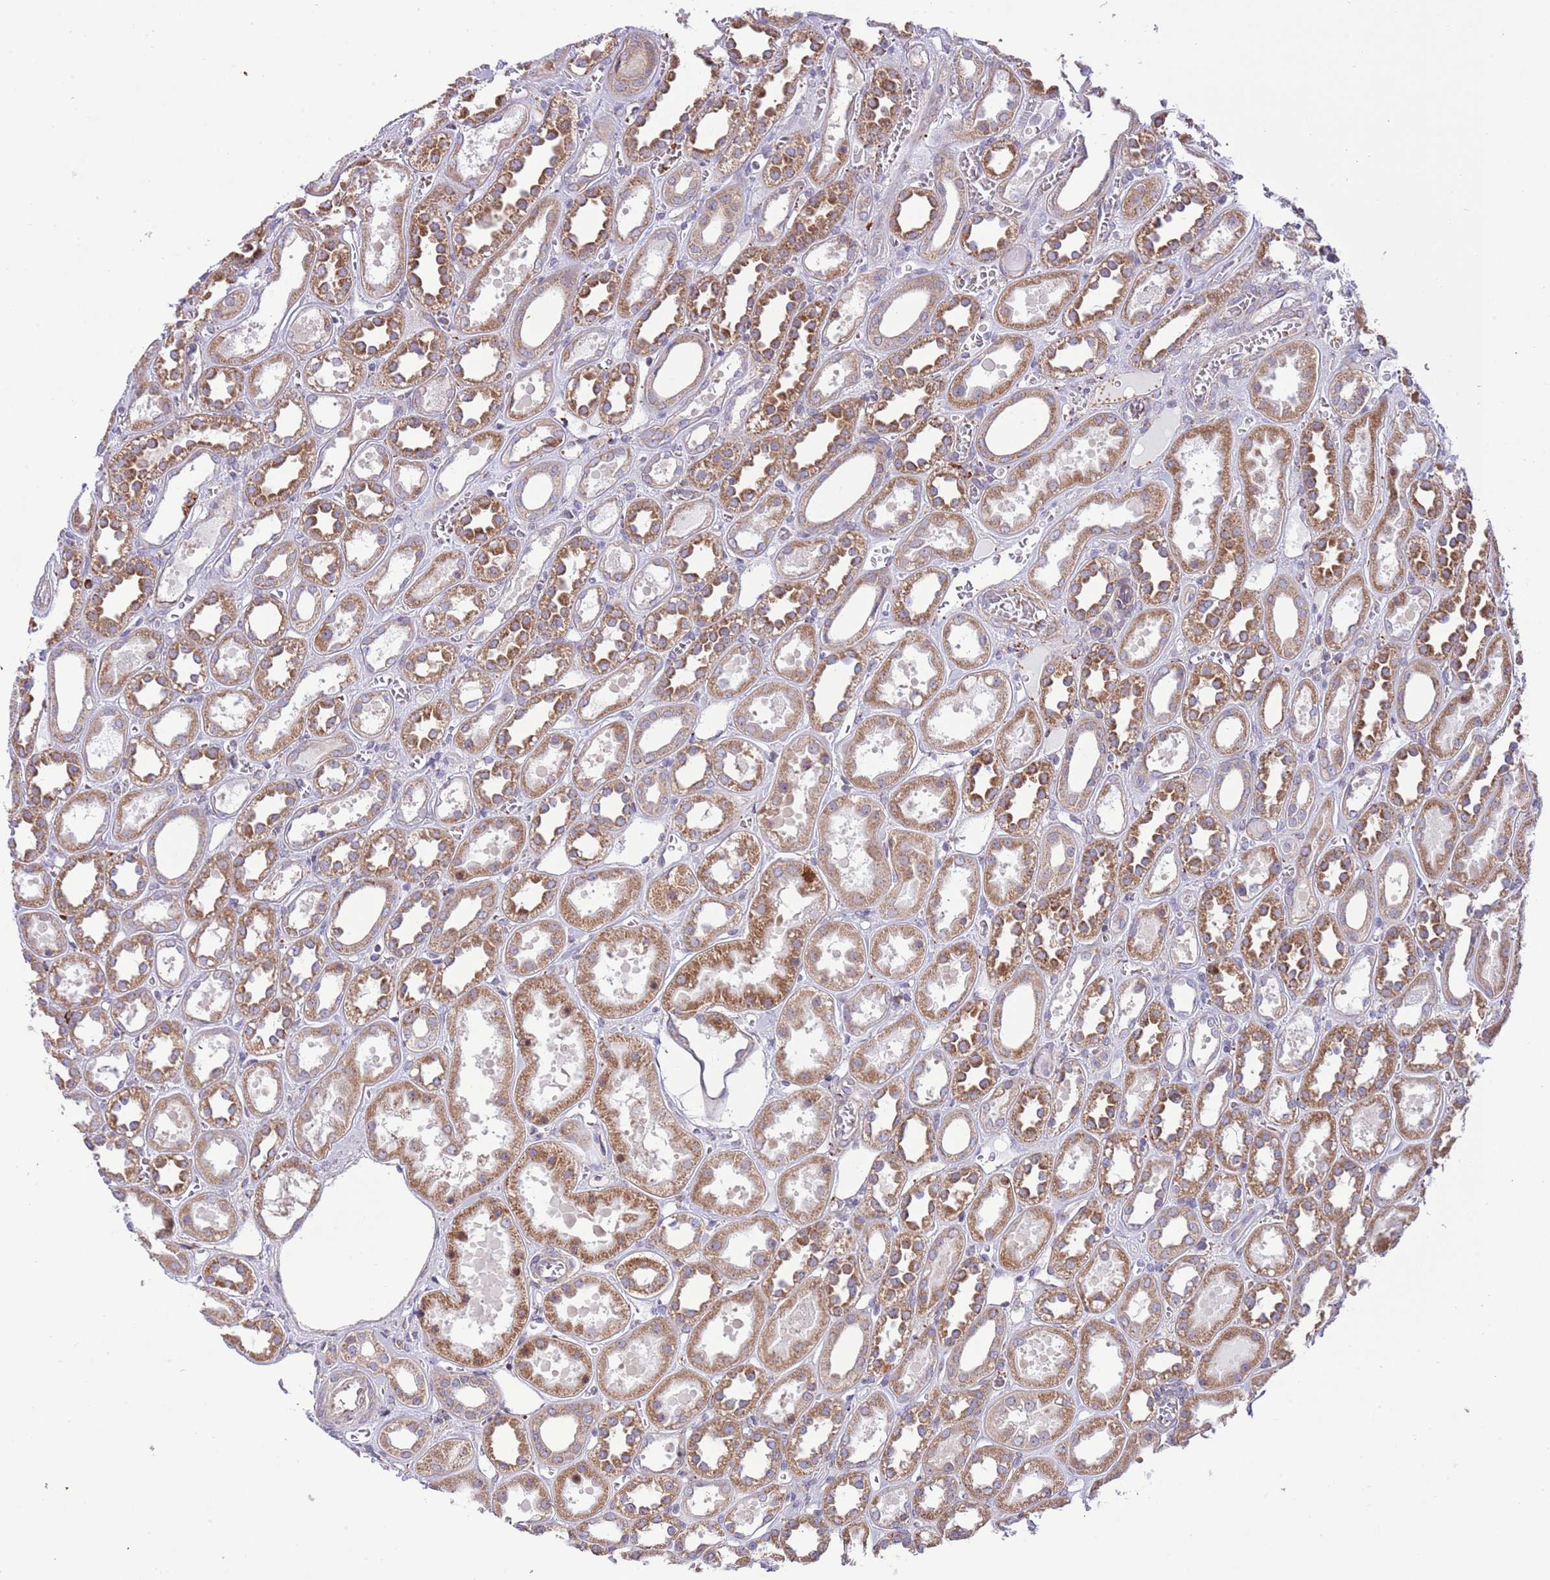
{"staining": {"intensity": "weak", "quantity": ">75%", "location": "cytoplasmic/membranous"}, "tissue": "kidney", "cell_type": "Cells in glomeruli", "image_type": "normal", "snomed": [{"axis": "morphology", "description": "Normal tissue, NOS"}, {"axis": "topography", "description": "Kidney"}], "caption": "Immunohistochemistry (IHC) staining of normal kidney, which exhibits low levels of weak cytoplasmic/membranous positivity in about >75% of cells in glomeruli indicating weak cytoplasmic/membranous protein staining. The staining was performed using DAB (3,3'-diaminobenzidine) (brown) for protein detection and nuclei were counterstained in hematoxylin (blue).", "gene": "DAND5", "patient": {"sex": "female", "age": 41}}